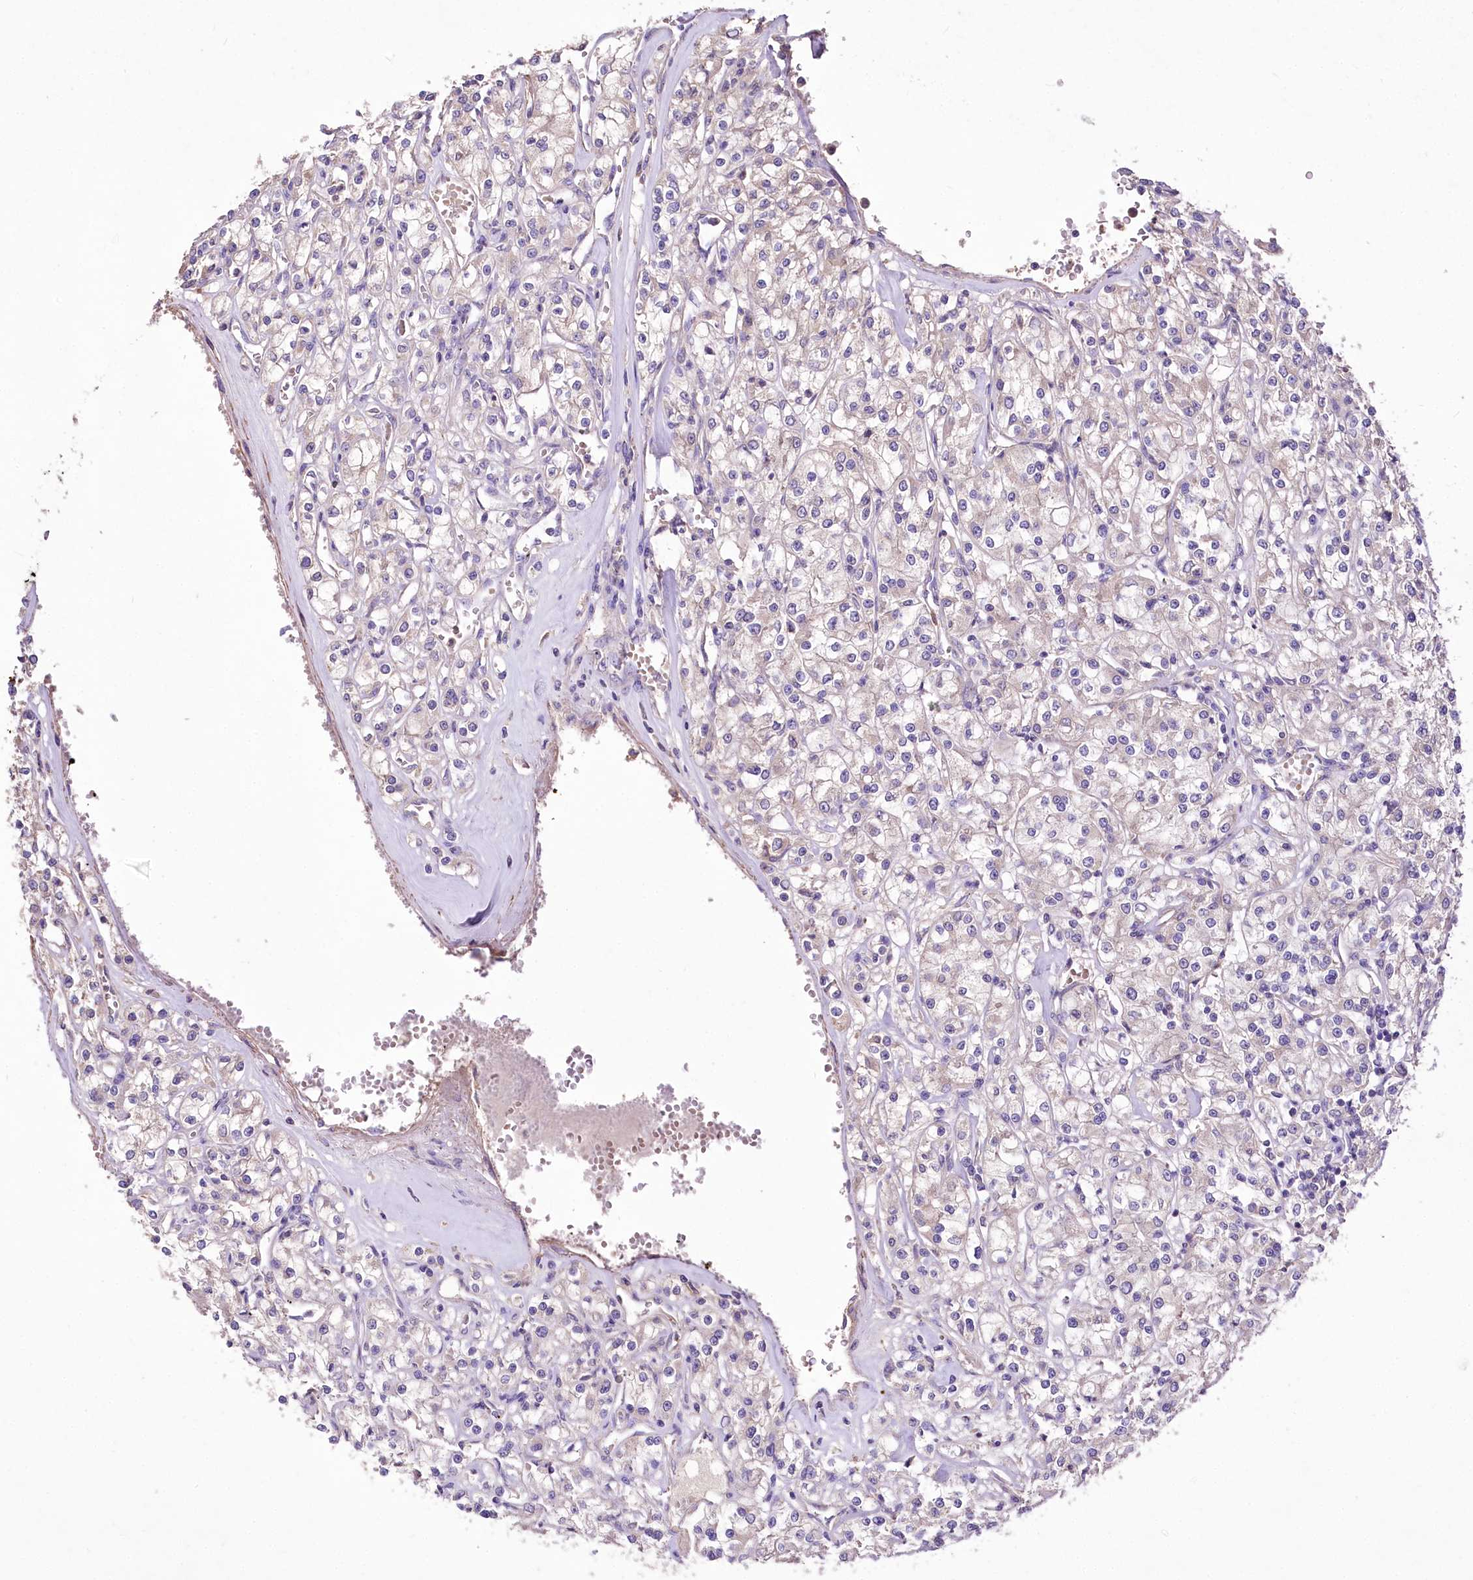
{"staining": {"intensity": "weak", "quantity": "<25%", "location": "cytoplasmic/membranous"}, "tissue": "renal cancer", "cell_type": "Tumor cells", "image_type": "cancer", "snomed": [{"axis": "morphology", "description": "Adenocarcinoma, NOS"}, {"axis": "topography", "description": "Kidney"}], "caption": "Adenocarcinoma (renal) was stained to show a protein in brown. There is no significant staining in tumor cells.", "gene": "PCYOX1L", "patient": {"sex": "female", "age": 59}}